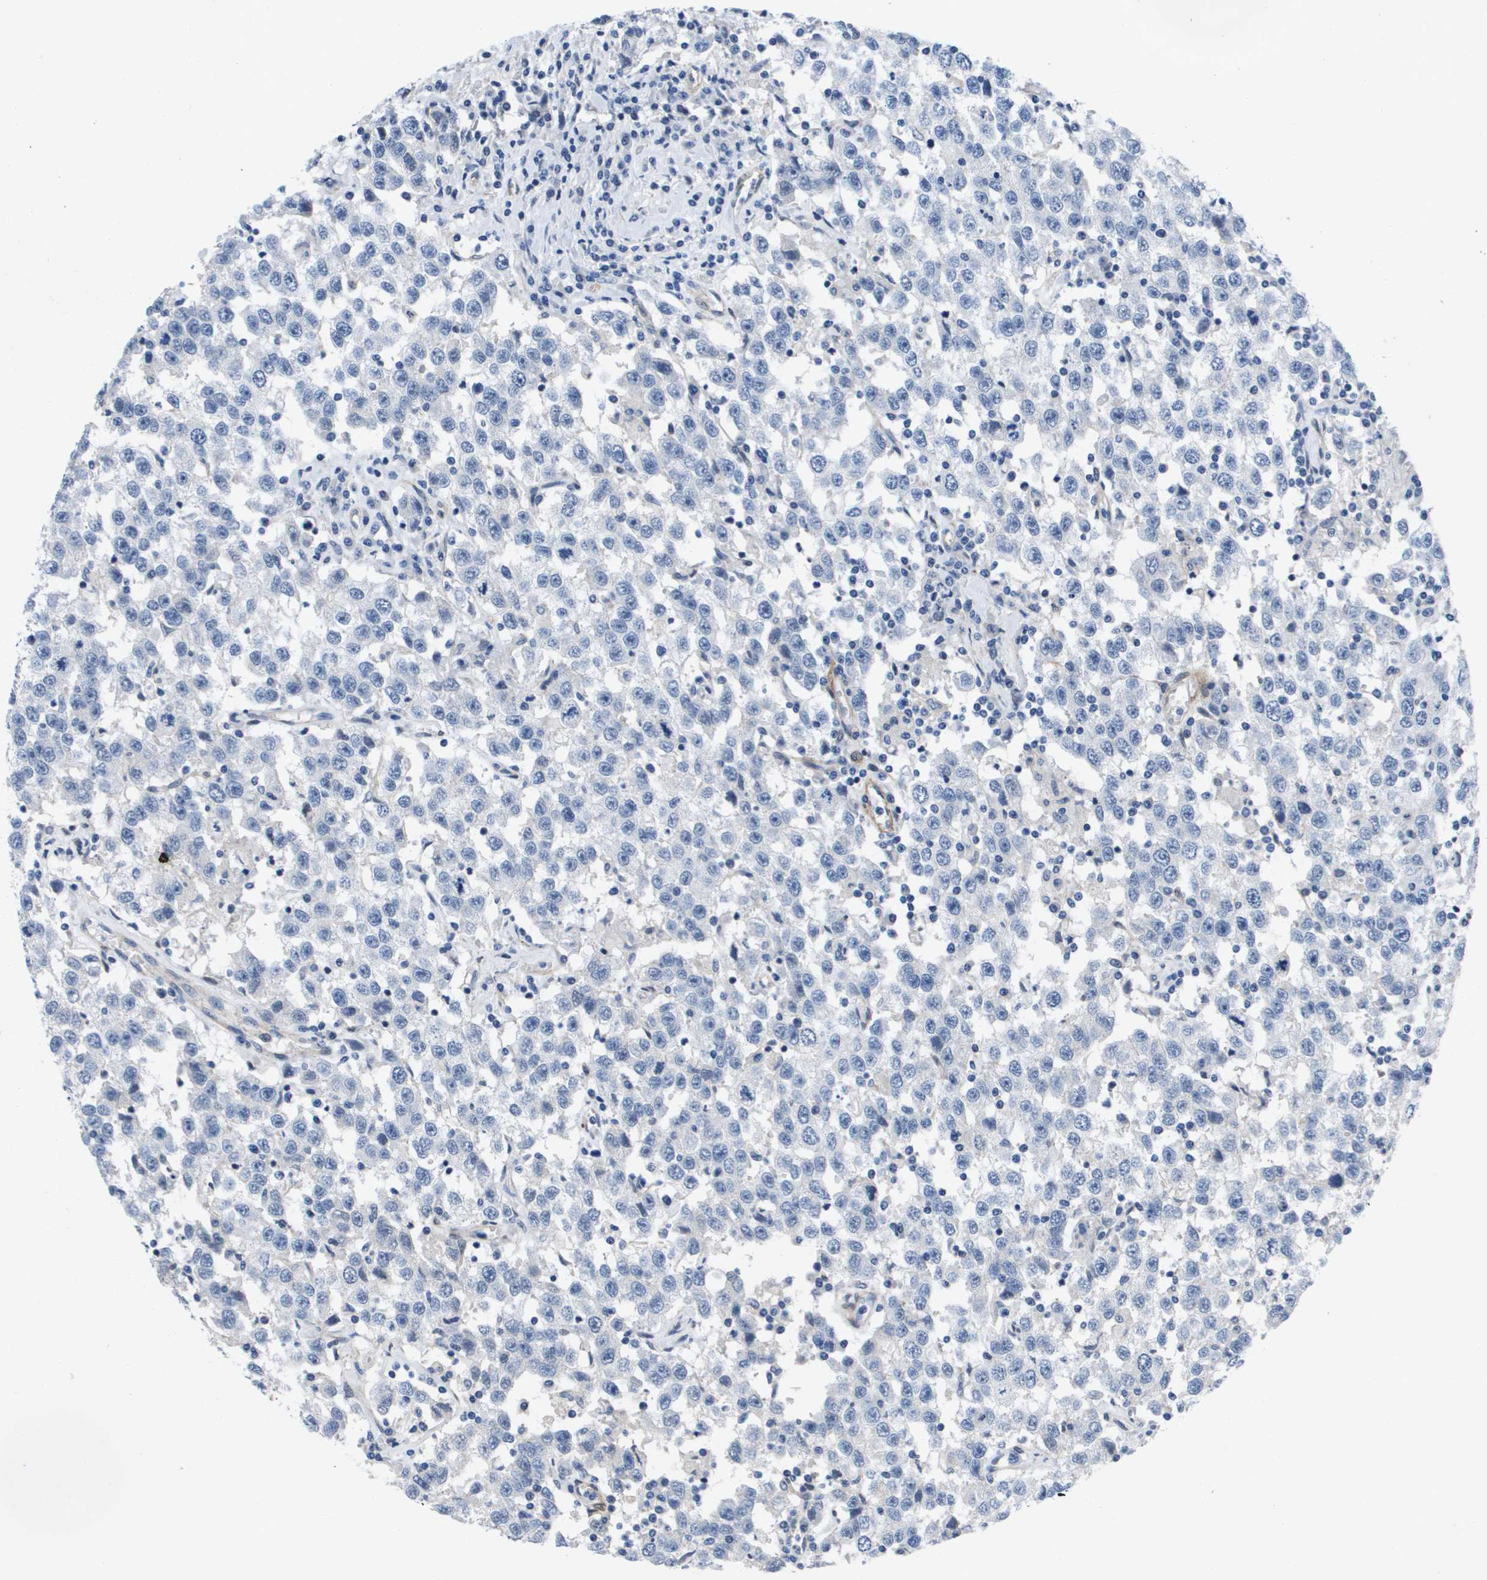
{"staining": {"intensity": "negative", "quantity": "none", "location": "none"}, "tissue": "testis cancer", "cell_type": "Tumor cells", "image_type": "cancer", "snomed": [{"axis": "morphology", "description": "Seminoma, NOS"}, {"axis": "topography", "description": "Testis"}], "caption": "IHC of human testis cancer (seminoma) reveals no expression in tumor cells. (Brightfield microscopy of DAB IHC at high magnification).", "gene": "LPP", "patient": {"sex": "male", "age": 41}}